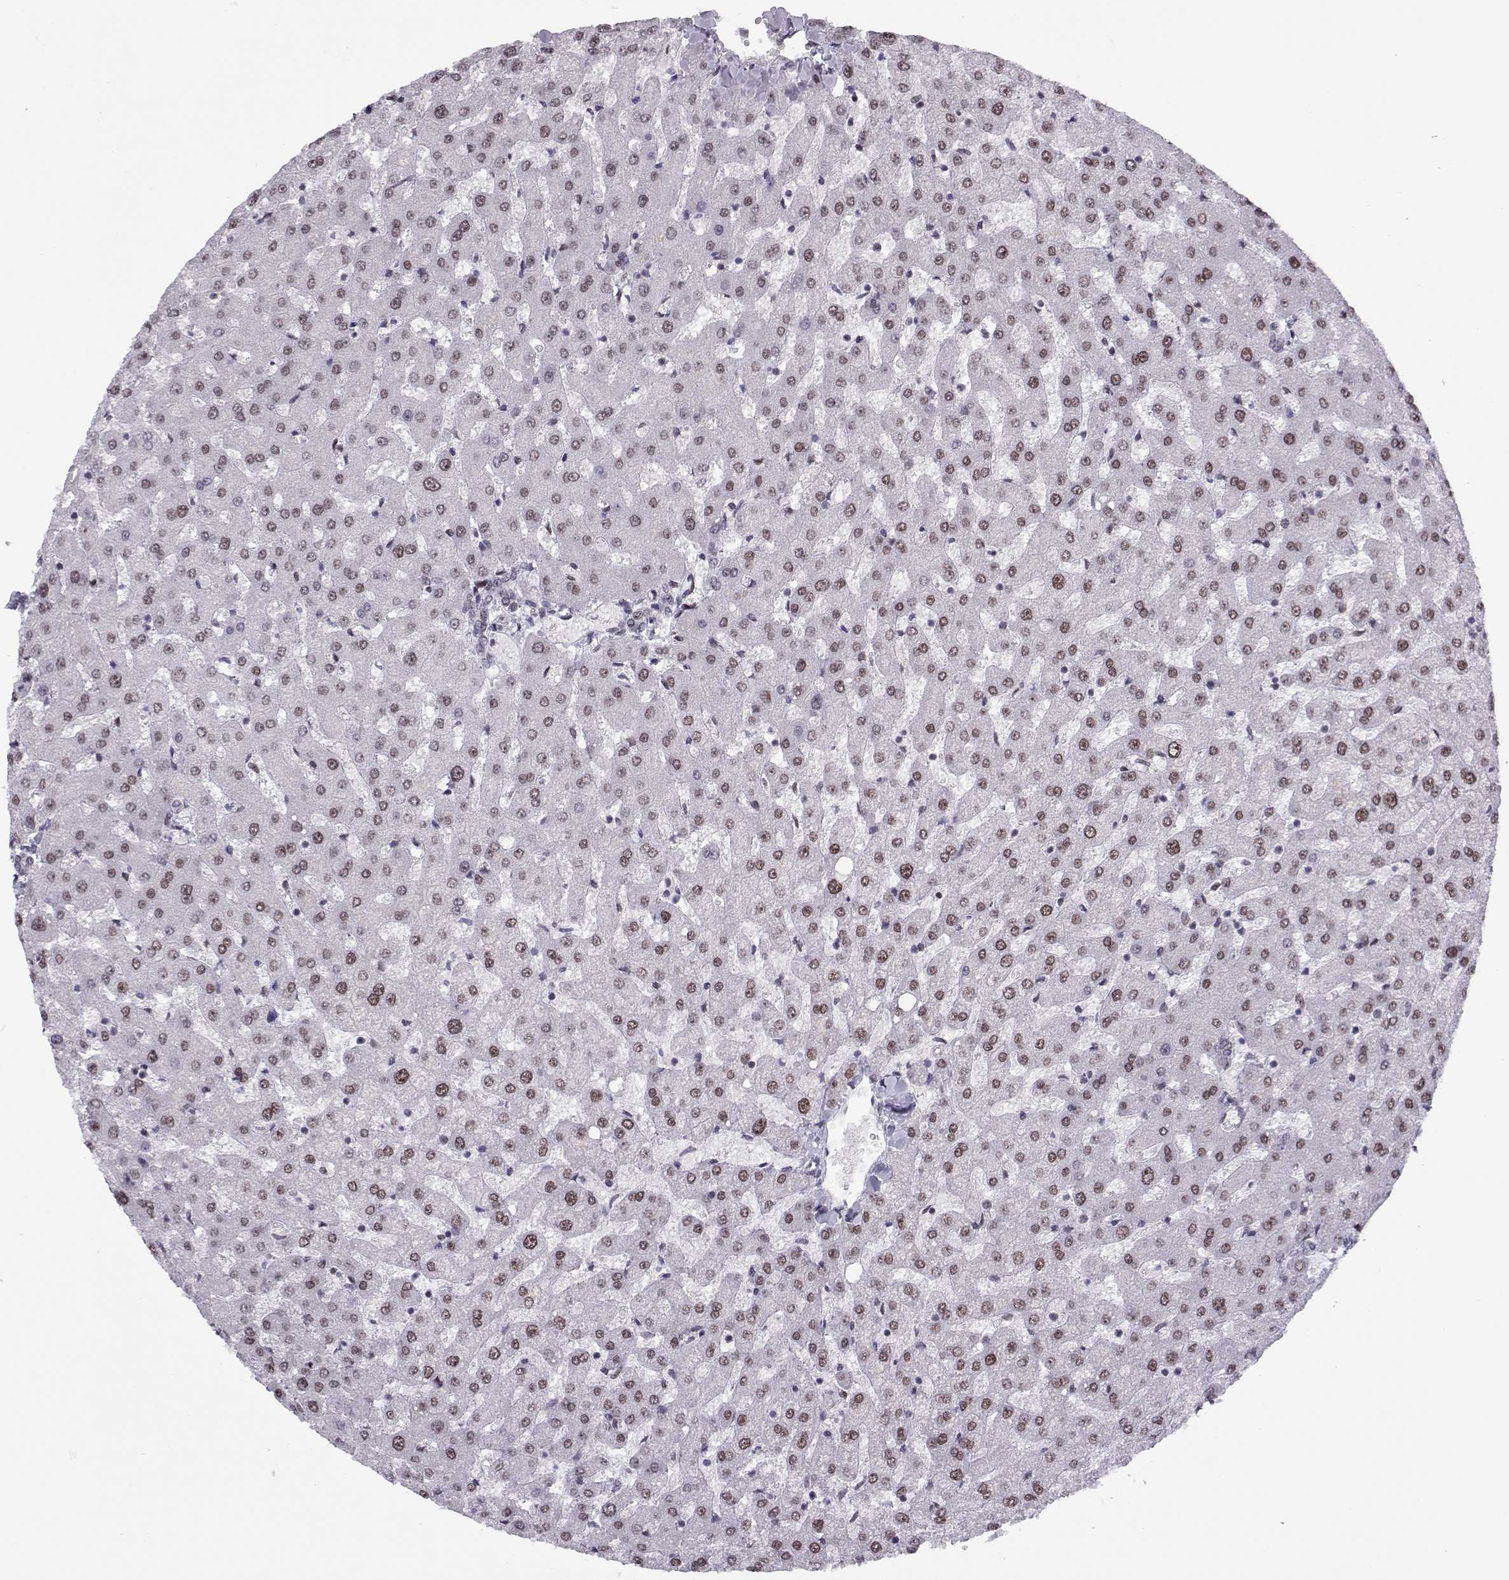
{"staining": {"intensity": "negative", "quantity": "none", "location": "none"}, "tissue": "liver", "cell_type": "Cholangiocytes", "image_type": "normal", "snomed": [{"axis": "morphology", "description": "Normal tissue, NOS"}, {"axis": "topography", "description": "Liver"}], "caption": "Immunohistochemistry (IHC) histopathology image of normal liver stained for a protein (brown), which demonstrates no positivity in cholangiocytes. (Brightfield microscopy of DAB (3,3'-diaminobenzidine) immunohistochemistry at high magnification).", "gene": "SIX6", "patient": {"sex": "female", "age": 50}}